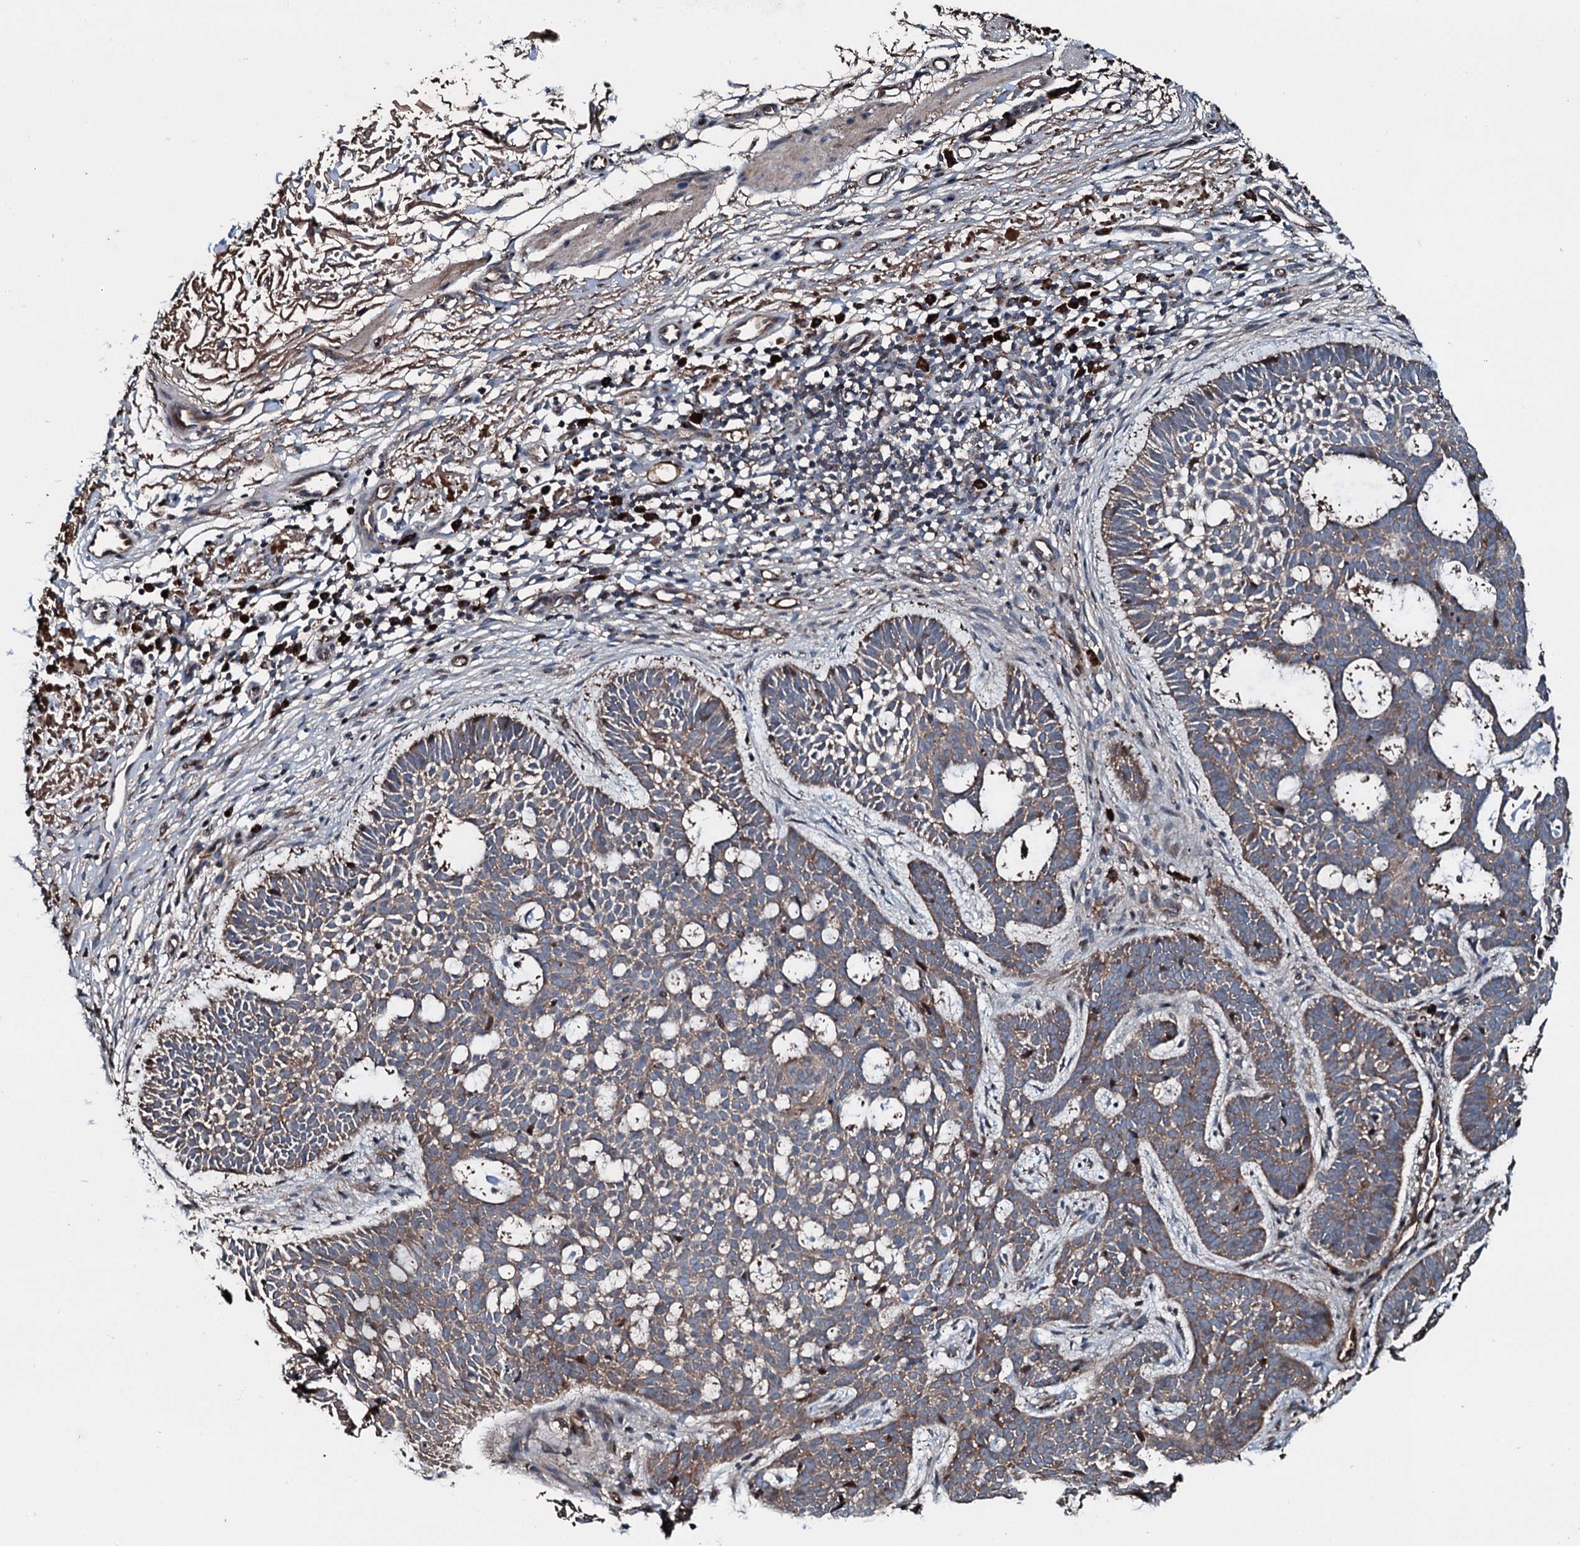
{"staining": {"intensity": "moderate", "quantity": "25%-75%", "location": "cytoplasmic/membranous"}, "tissue": "skin cancer", "cell_type": "Tumor cells", "image_type": "cancer", "snomed": [{"axis": "morphology", "description": "Basal cell carcinoma"}, {"axis": "topography", "description": "Skin"}], "caption": "Moderate cytoplasmic/membranous expression is identified in about 25%-75% of tumor cells in skin cancer (basal cell carcinoma).", "gene": "AARS1", "patient": {"sex": "male", "age": 85}}